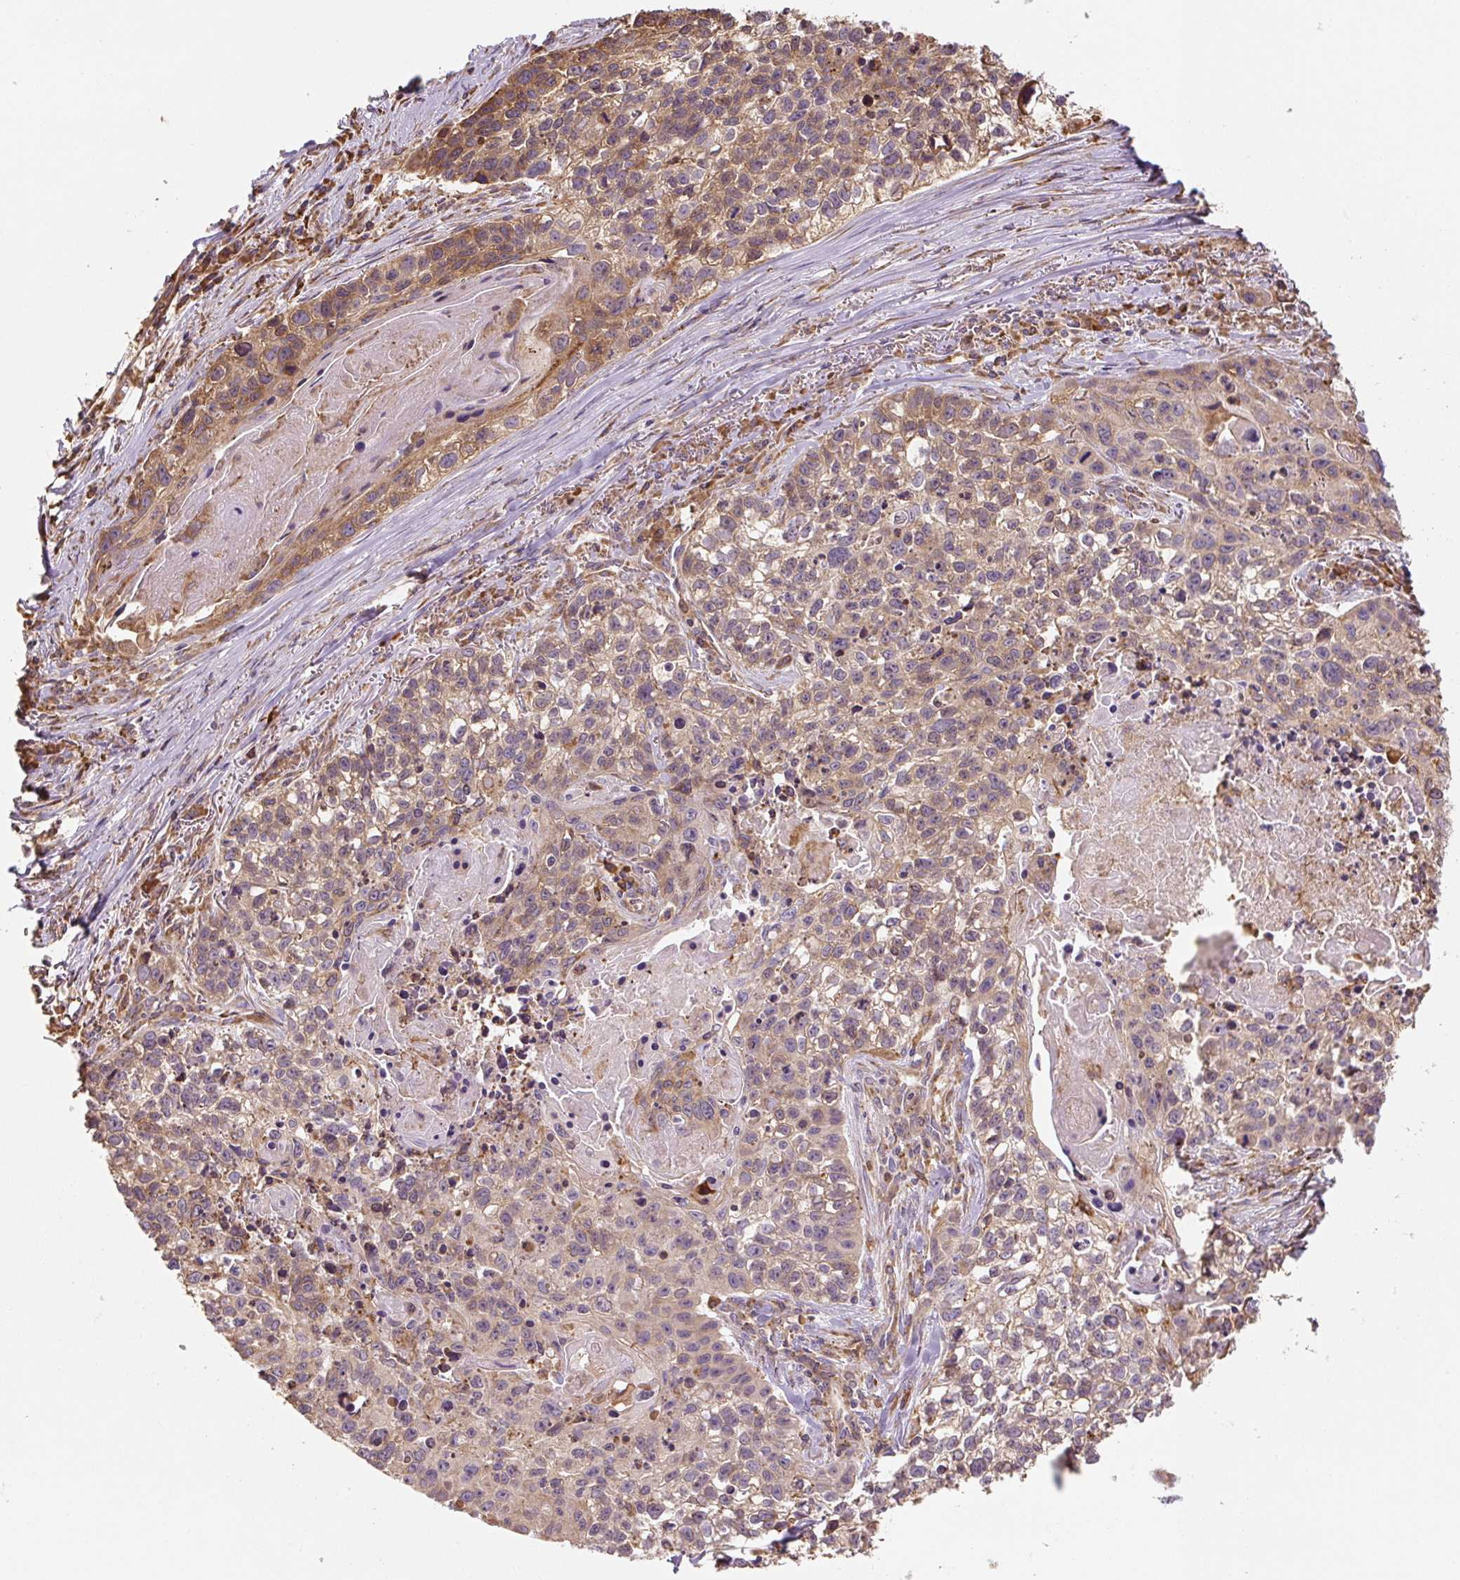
{"staining": {"intensity": "moderate", "quantity": ">75%", "location": "cytoplasmic/membranous"}, "tissue": "lung cancer", "cell_type": "Tumor cells", "image_type": "cancer", "snomed": [{"axis": "morphology", "description": "Squamous cell carcinoma, NOS"}, {"axis": "topography", "description": "Lung"}], "caption": "IHC histopathology image of neoplastic tissue: human lung cancer (squamous cell carcinoma) stained using immunohistochemistry (IHC) shows medium levels of moderate protein expression localized specifically in the cytoplasmic/membranous of tumor cells, appearing as a cytoplasmic/membranous brown color.", "gene": "RASA1", "patient": {"sex": "male", "age": 74}}